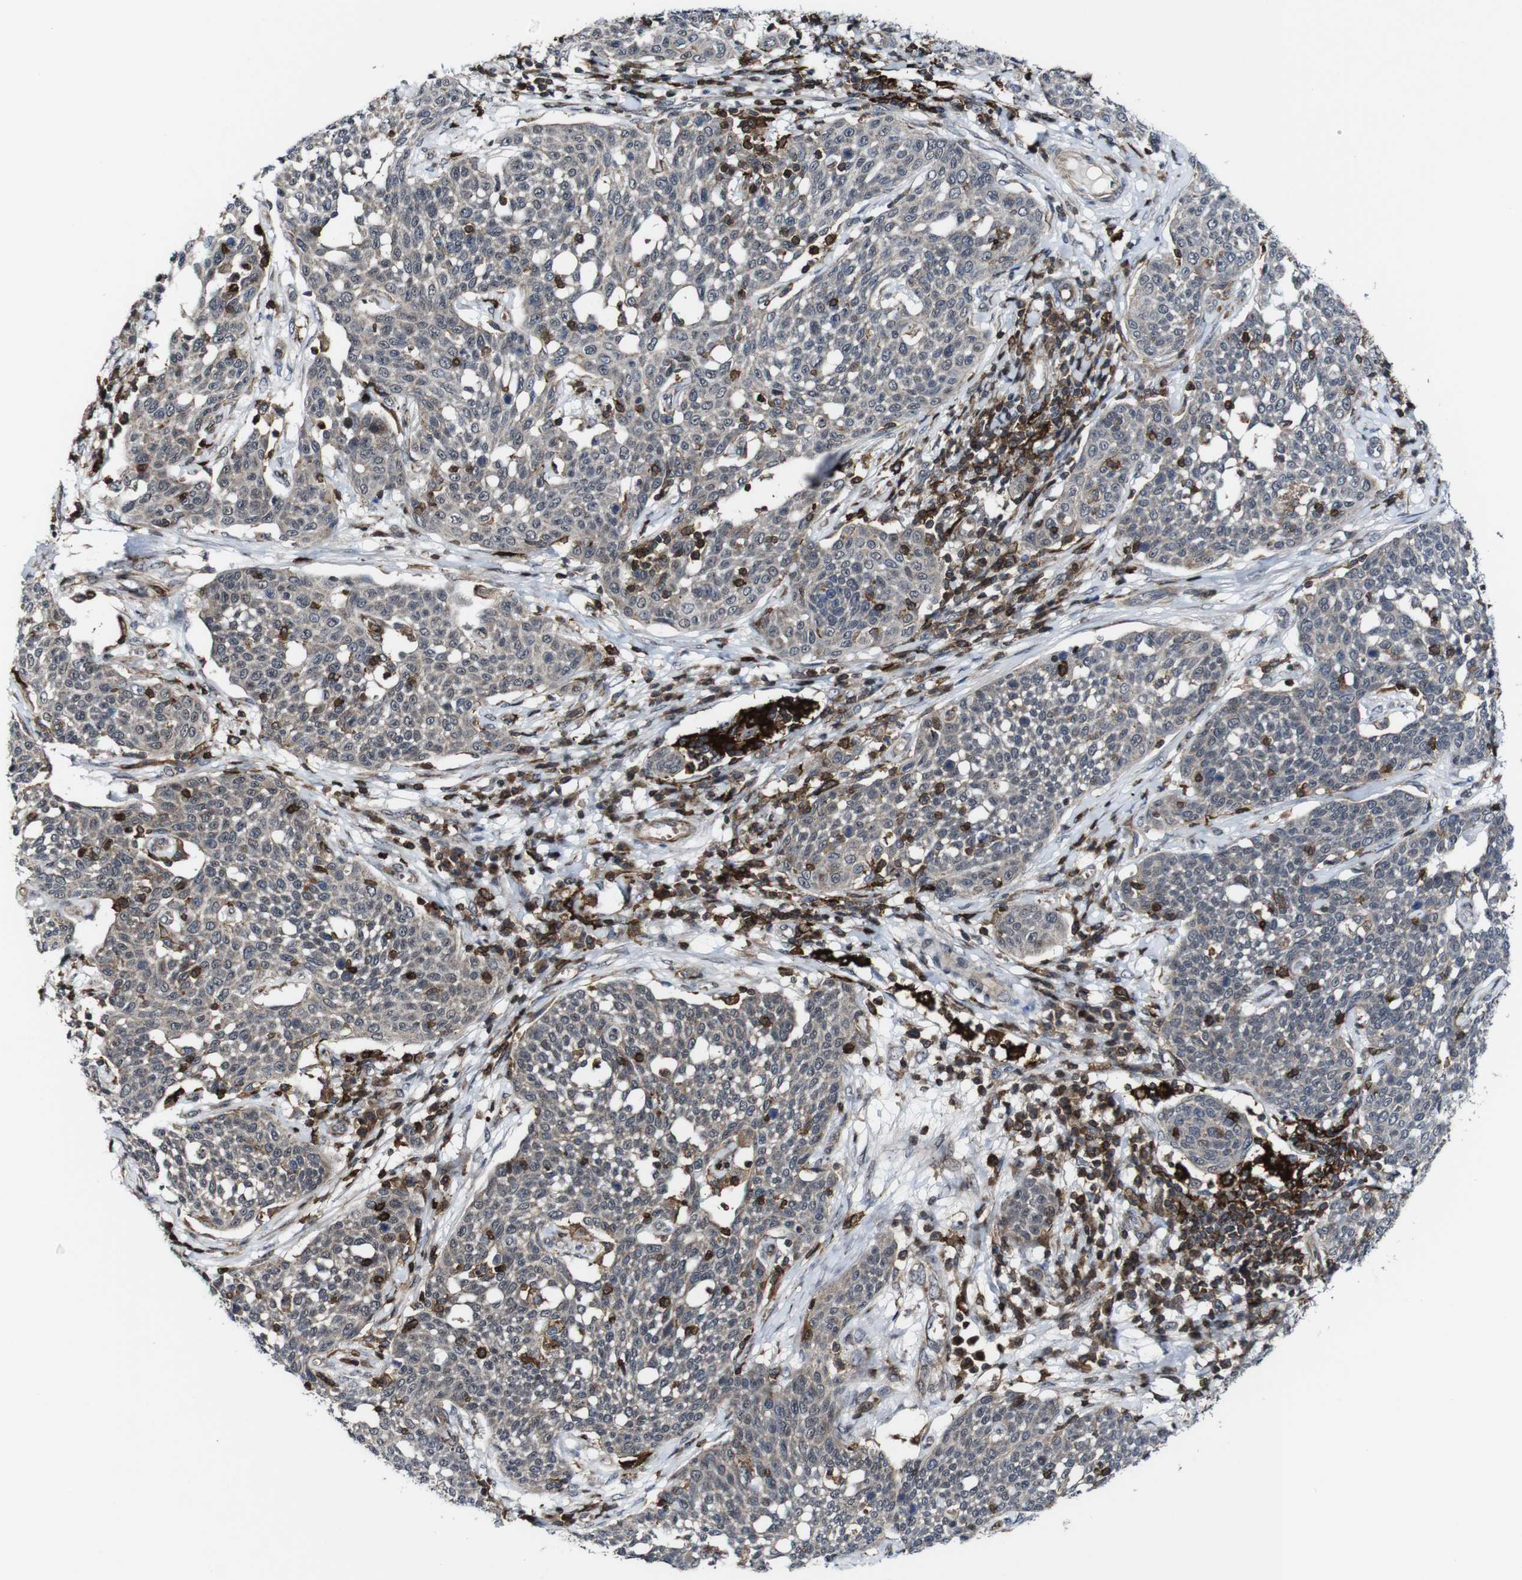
{"staining": {"intensity": "weak", "quantity": ">75%", "location": "cytoplasmic/membranous"}, "tissue": "cervical cancer", "cell_type": "Tumor cells", "image_type": "cancer", "snomed": [{"axis": "morphology", "description": "Squamous cell carcinoma, NOS"}, {"axis": "topography", "description": "Cervix"}], "caption": "Immunohistochemical staining of cervical cancer shows weak cytoplasmic/membranous protein staining in about >75% of tumor cells. The staining was performed using DAB (3,3'-diaminobenzidine), with brown indicating positive protein expression. Nuclei are stained blue with hematoxylin.", "gene": "JAK2", "patient": {"sex": "female", "age": 34}}